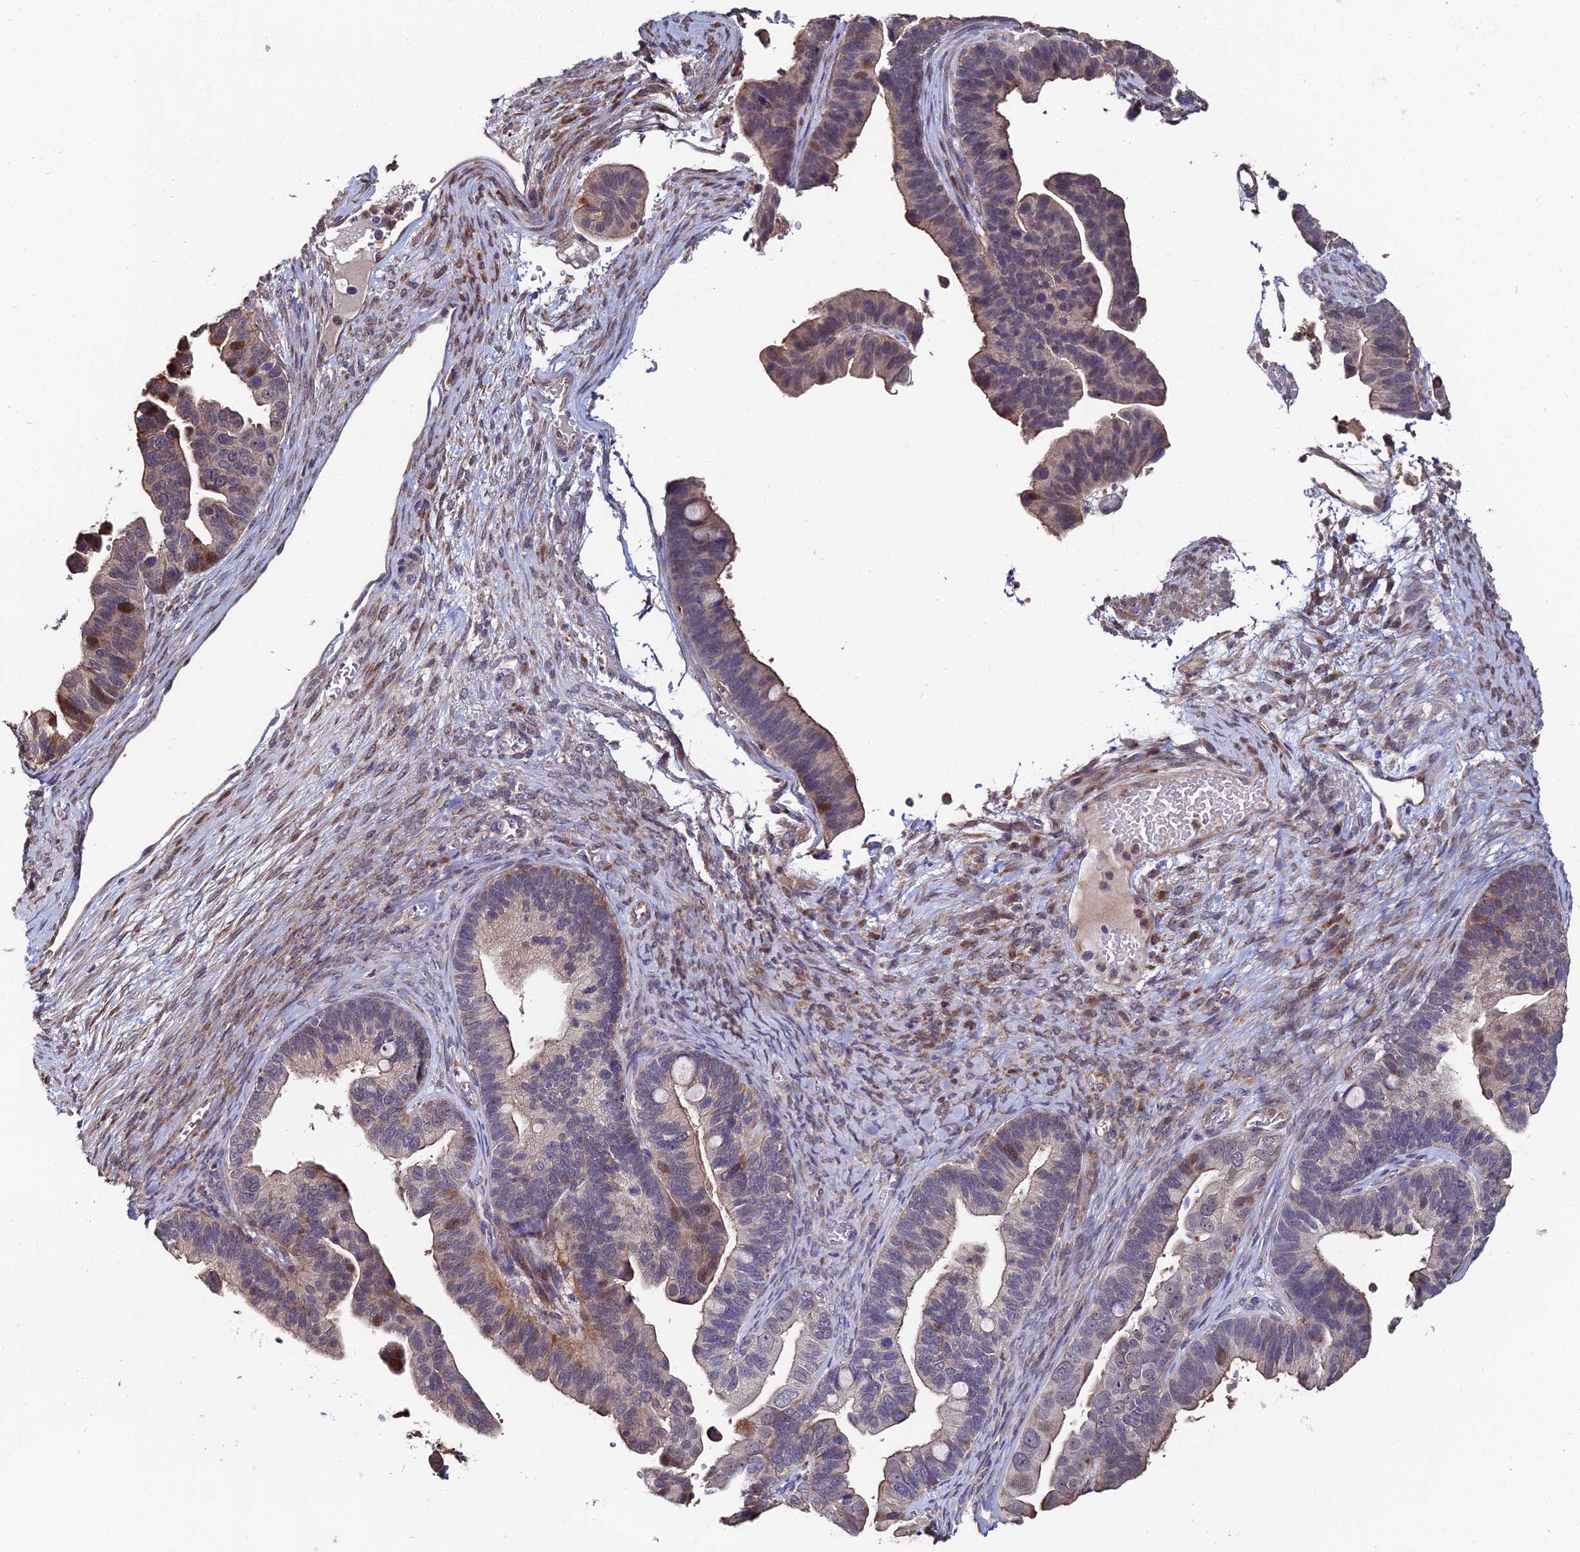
{"staining": {"intensity": "moderate", "quantity": "<25%", "location": "nuclear"}, "tissue": "ovarian cancer", "cell_type": "Tumor cells", "image_type": "cancer", "snomed": [{"axis": "morphology", "description": "Cystadenocarcinoma, serous, NOS"}, {"axis": "topography", "description": "Ovary"}], "caption": "This is an image of immunohistochemistry (IHC) staining of serous cystadenocarcinoma (ovarian), which shows moderate staining in the nuclear of tumor cells.", "gene": "ACTR5", "patient": {"sex": "female", "age": 56}}